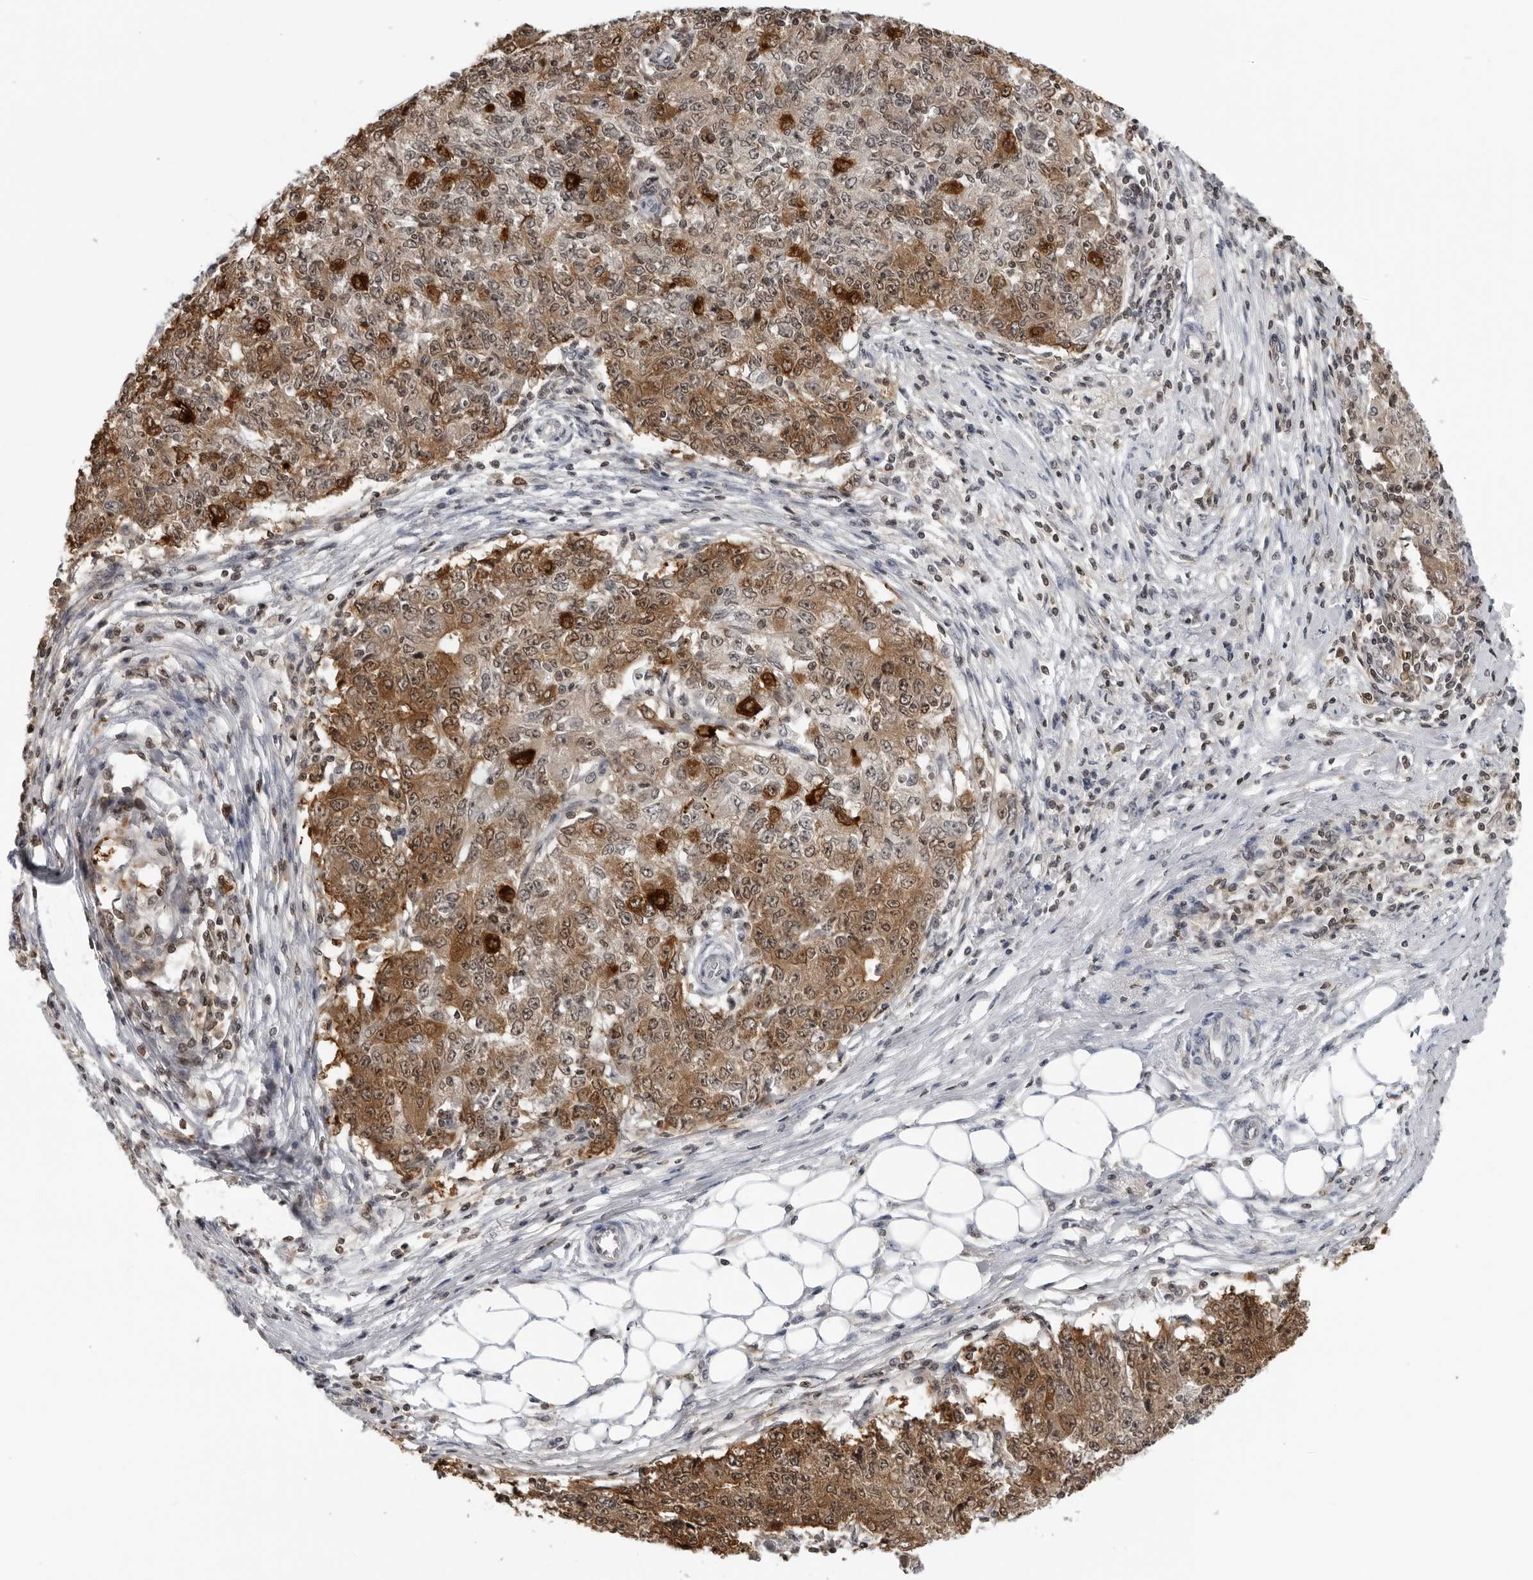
{"staining": {"intensity": "moderate", "quantity": ">75%", "location": "cytoplasmic/membranous,nuclear"}, "tissue": "ovarian cancer", "cell_type": "Tumor cells", "image_type": "cancer", "snomed": [{"axis": "morphology", "description": "Carcinoma, endometroid"}, {"axis": "topography", "description": "Ovary"}], "caption": "Ovarian endometroid carcinoma stained with a protein marker exhibits moderate staining in tumor cells.", "gene": "HSPH1", "patient": {"sex": "female", "age": 42}}